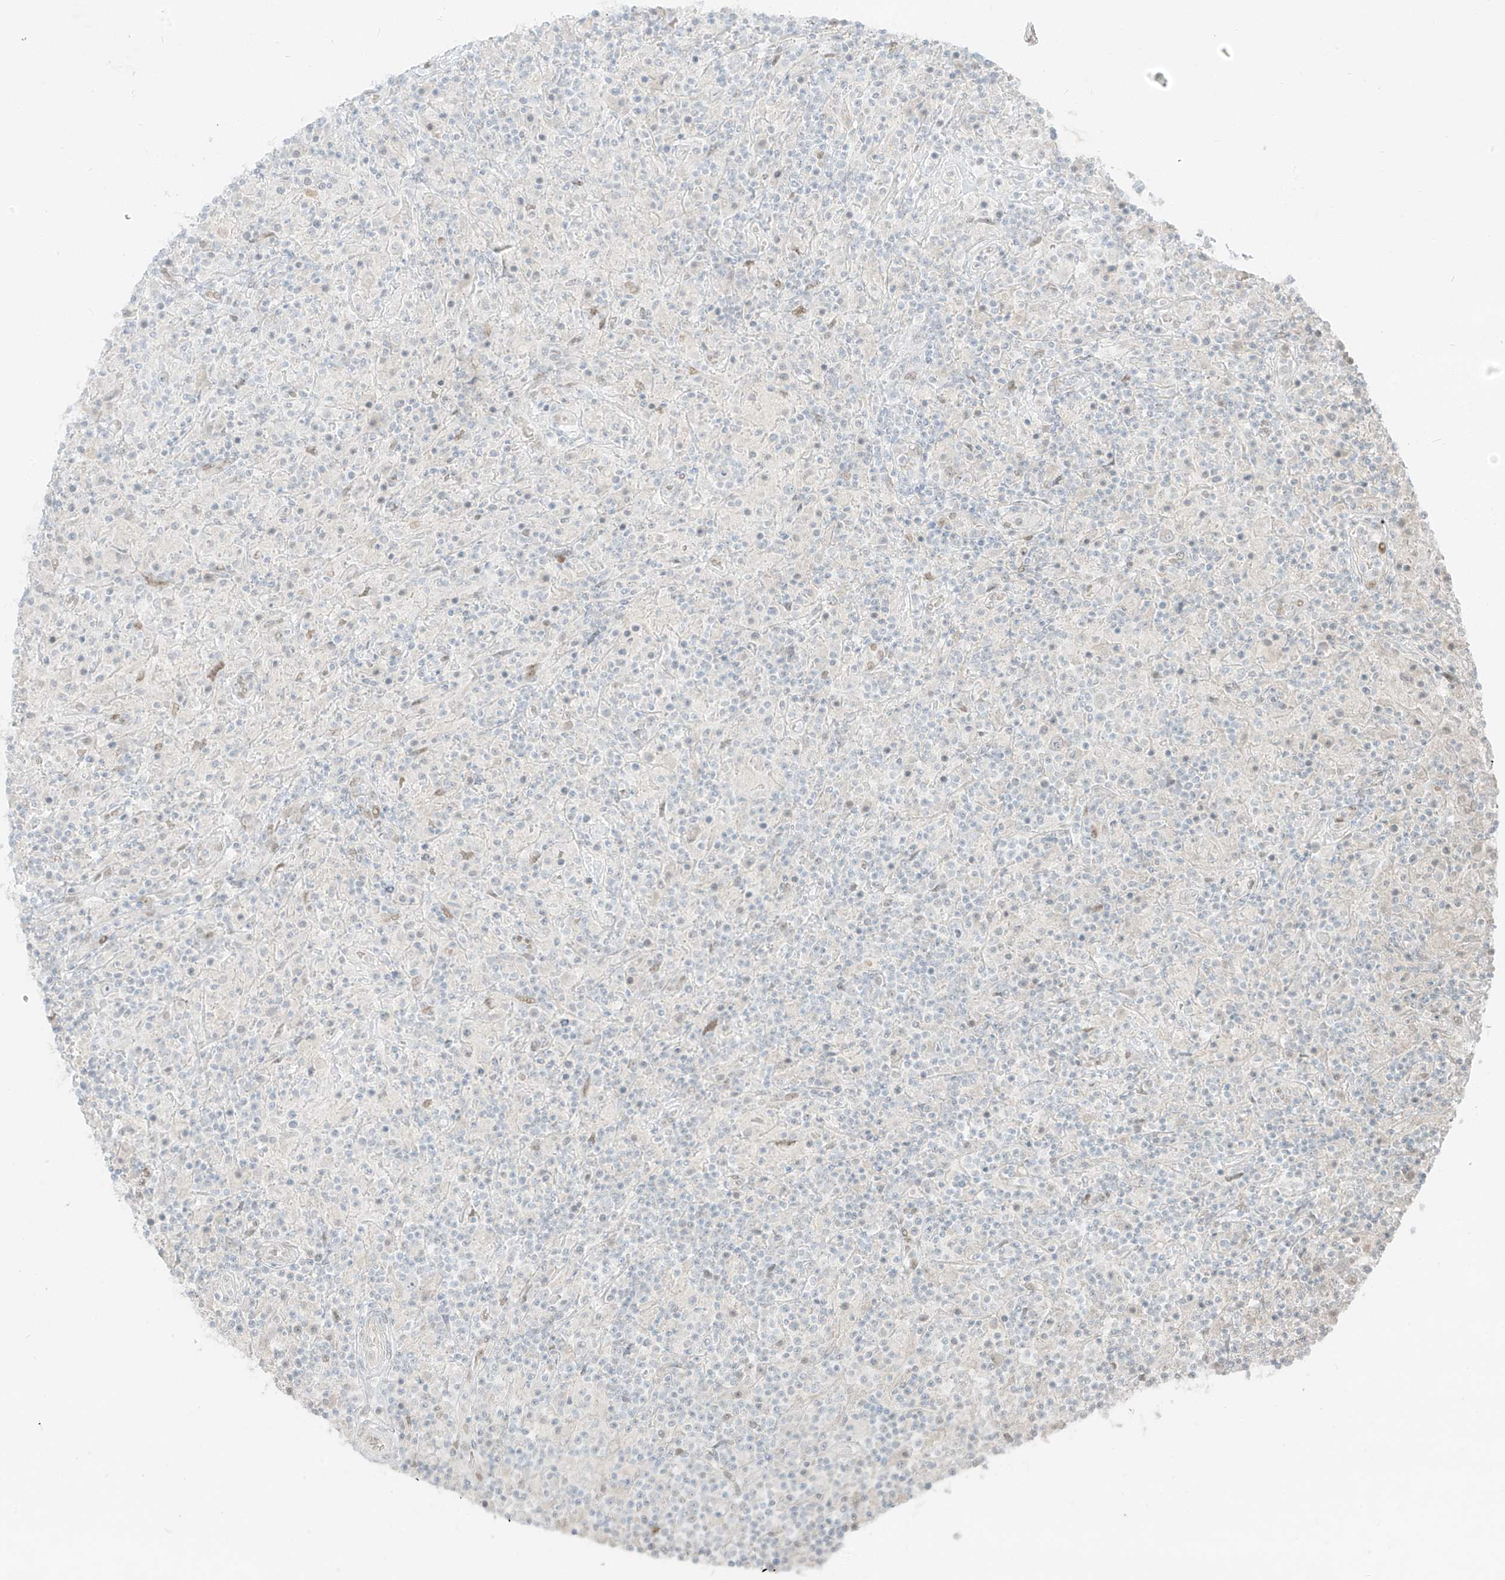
{"staining": {"intensity": "negative", "quantity": "none", "location": "none"}, "tissue": "lymphoma", "cell_type": "Tumor cells", "image_type": "cancer", "snomed": [{"axis": "morphology", "description": "Hodgkin's disease, NOS"}, {"axis": "topography", "description": "Lymph node"}], "caption": "There is no significant expression in tumor cells of Hodgkin's disease.", "gene": "ZNF774", "patient": {"sex": "male", "age": 70}}